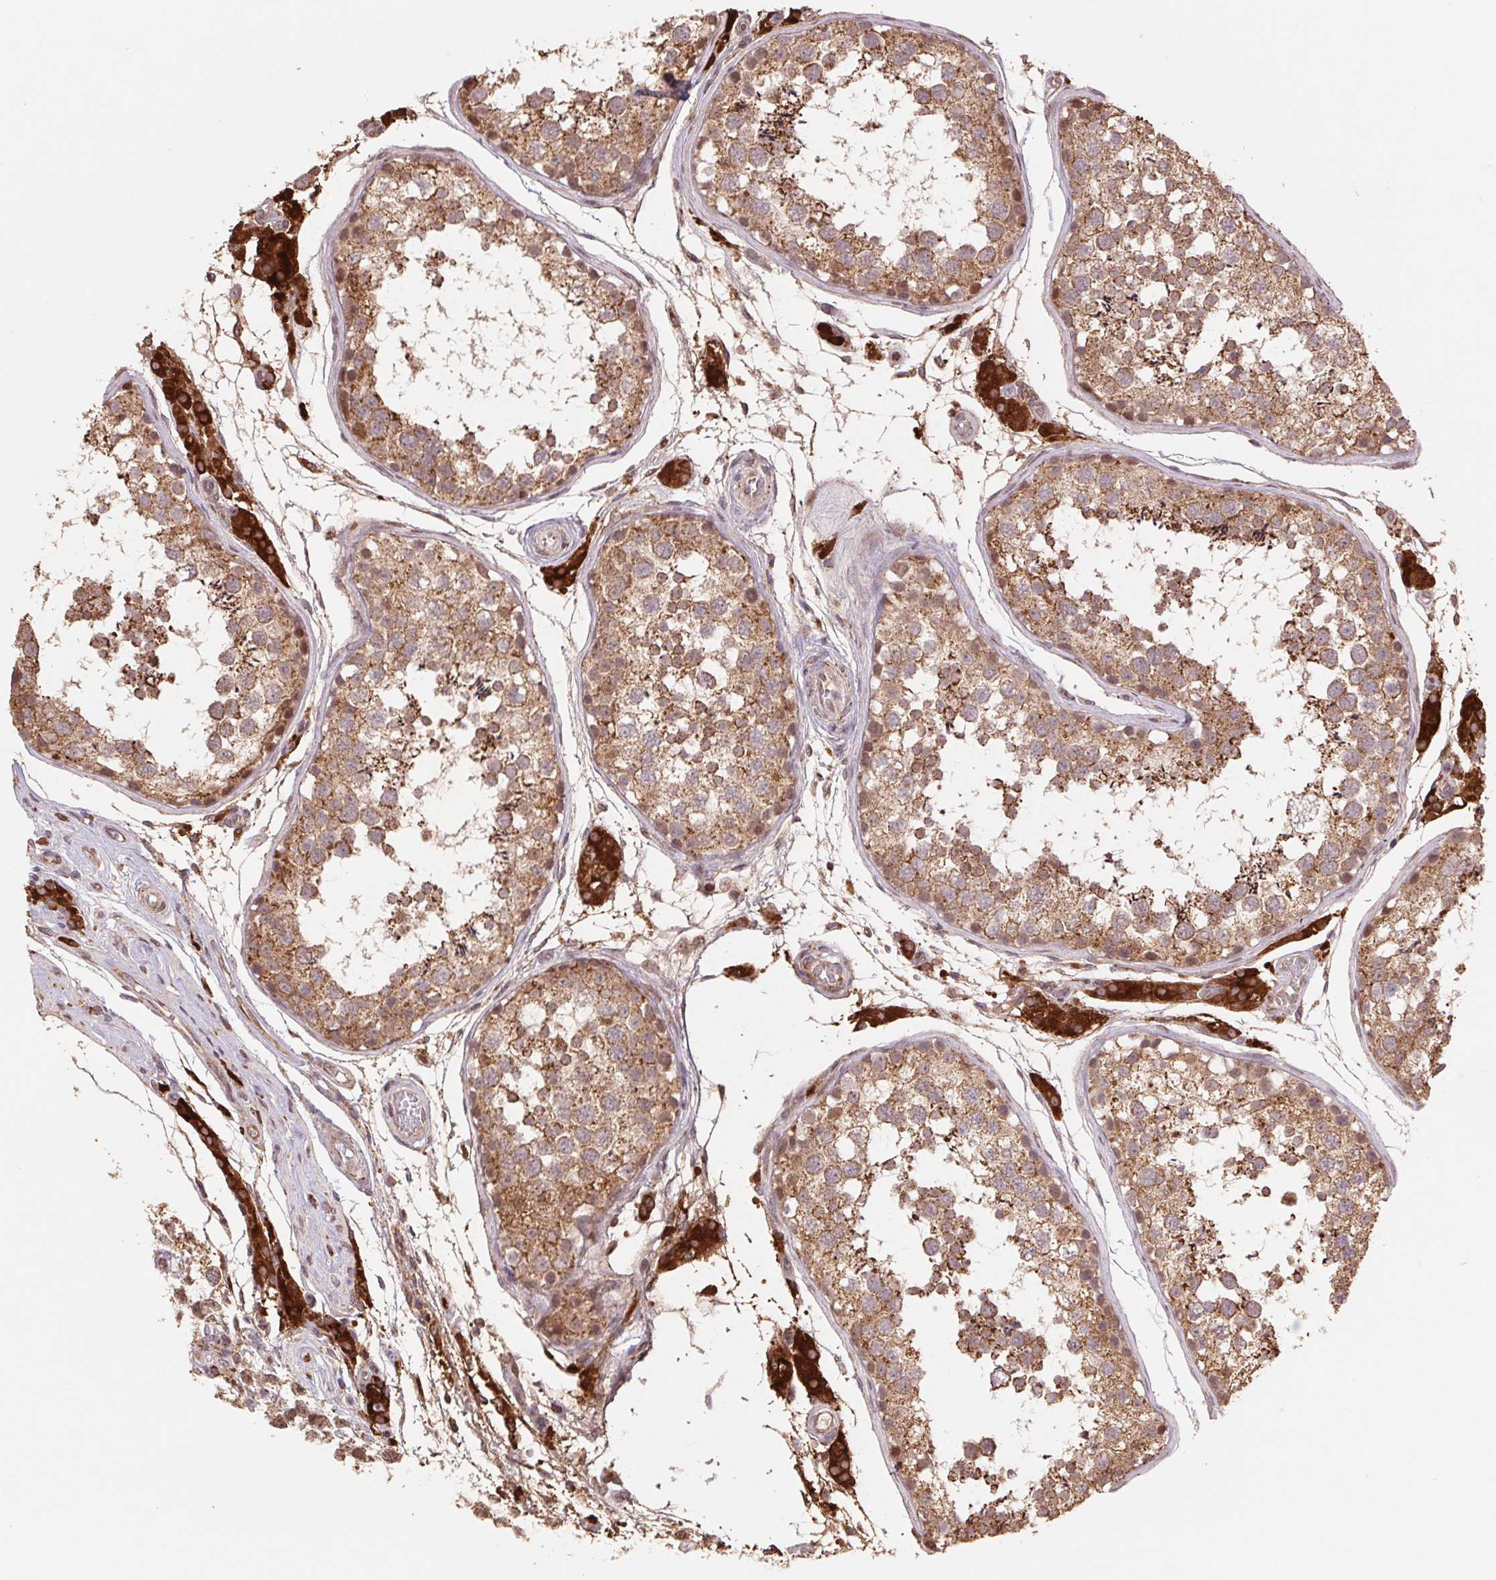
{"staining": {"intensity": "moderate", "quantity": ">75%", "location": "cytoplasmic/membranous"}, "tissue": "testis", "cell_type": "Cells in seminiferous ducts", "image_type": "normal", "snomed": [{"axis": "morphology", "description": "Normal tissue, NOS"}, {"axis": "morphology", "description": "Seminoma, NOS"}, {"axis": "topography", "description": "Testis"}], "caption": "This is an image of immunohistochemistry (IHC) staining of benign testis, which shows moderate positivity in the cytoplasmic/membranous of cells in seminiferous ducts.", "gene": "PDHA1", "patient": {"sex": "male", "age": 29}}